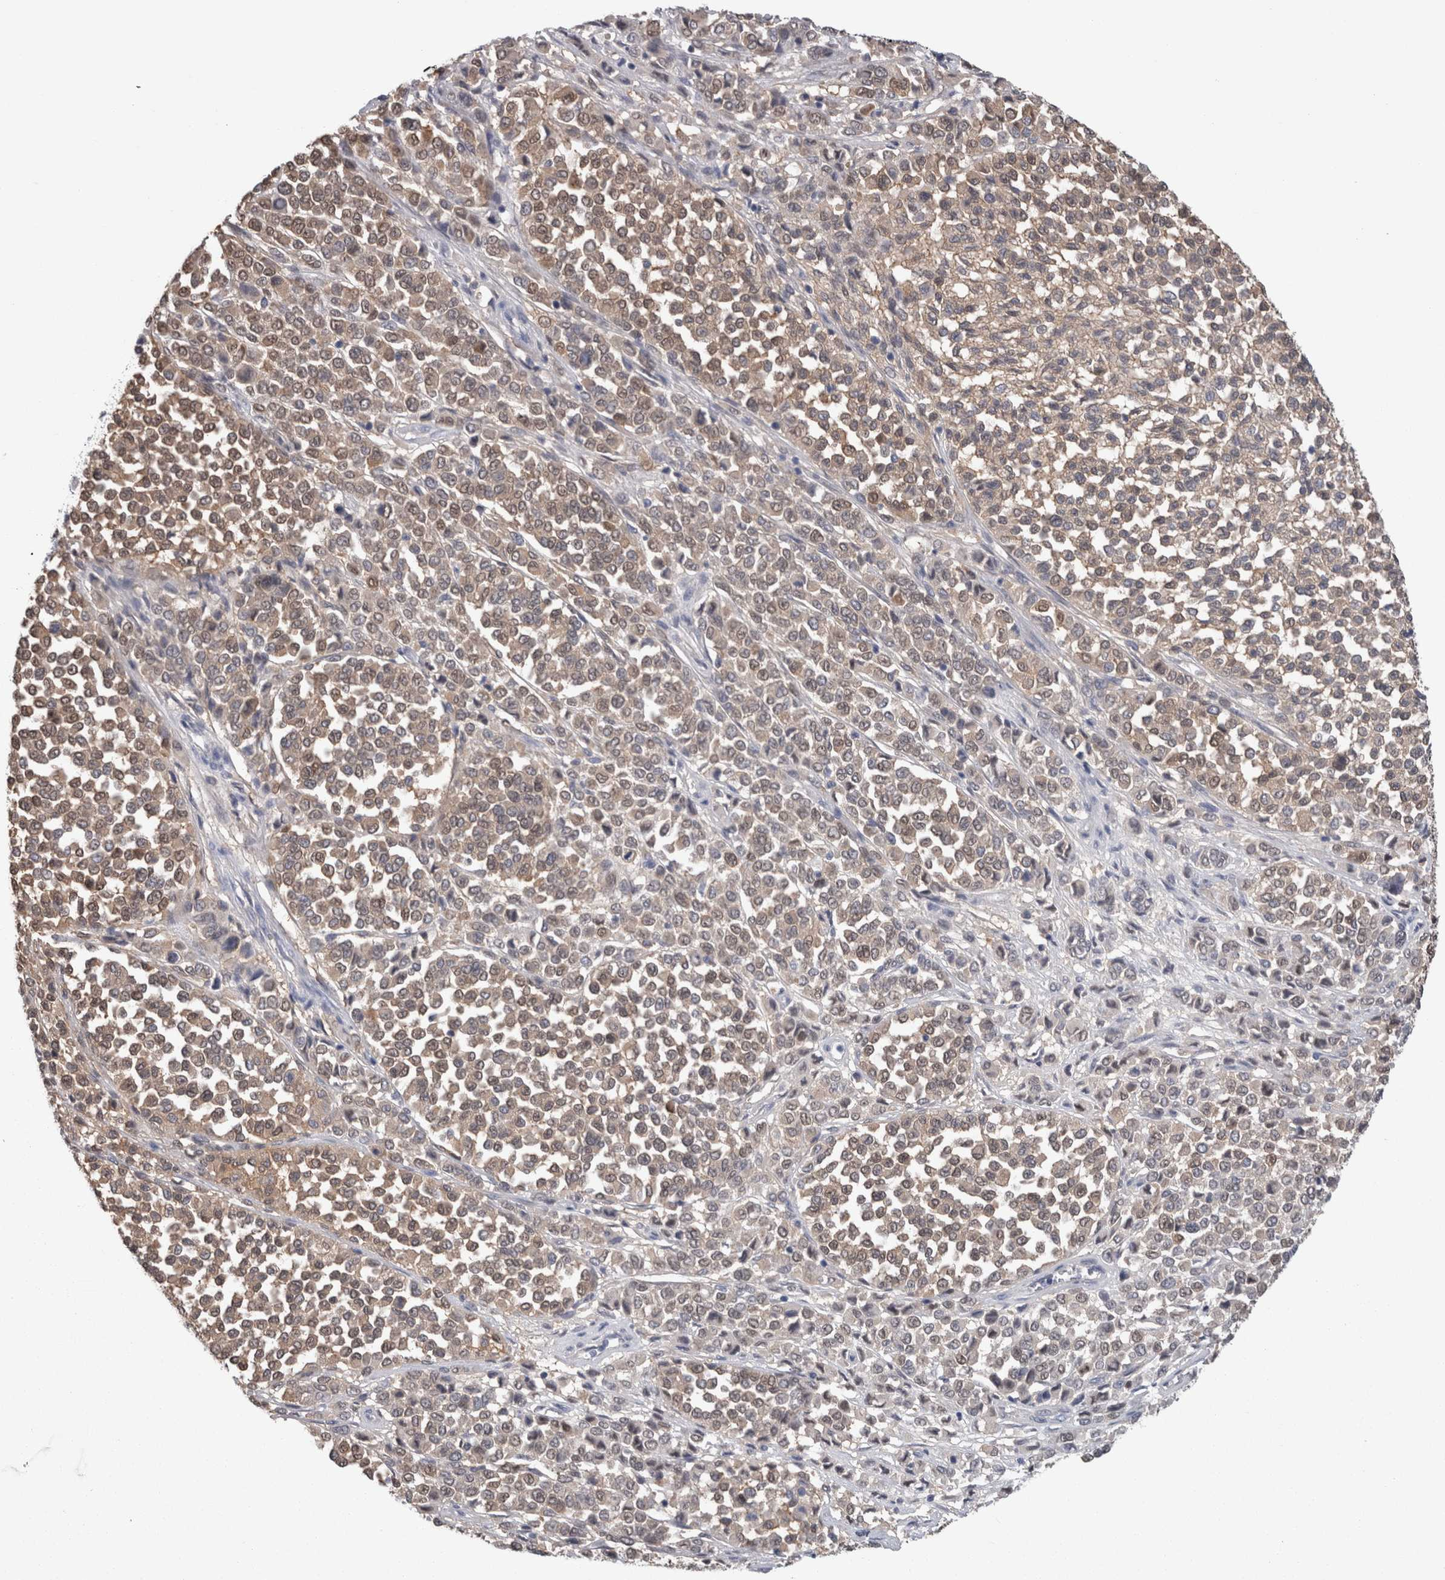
{"staining": {"intensity": "weak", "quantity": ">75%", "location": "cytoplasmic/membranous,nuclear"}, "tissue": "melanoma", "cell_type": "Tumor cells", "image_type": "cancer", "snomed": [{"axis": "morphology", "description": "Malignant melanoma, Metastatic site"}, {"axis": "topography", "description": "Pancreas"}], "caption": "A low amount of weak cytoplasmic/membranous and nuclear positivity is identified in approximately >75% of tumor cells in malignant melanoma (metastatic site) tissue.", "gene": "CA8", "patient": {"sex": "female", "age": 30}}